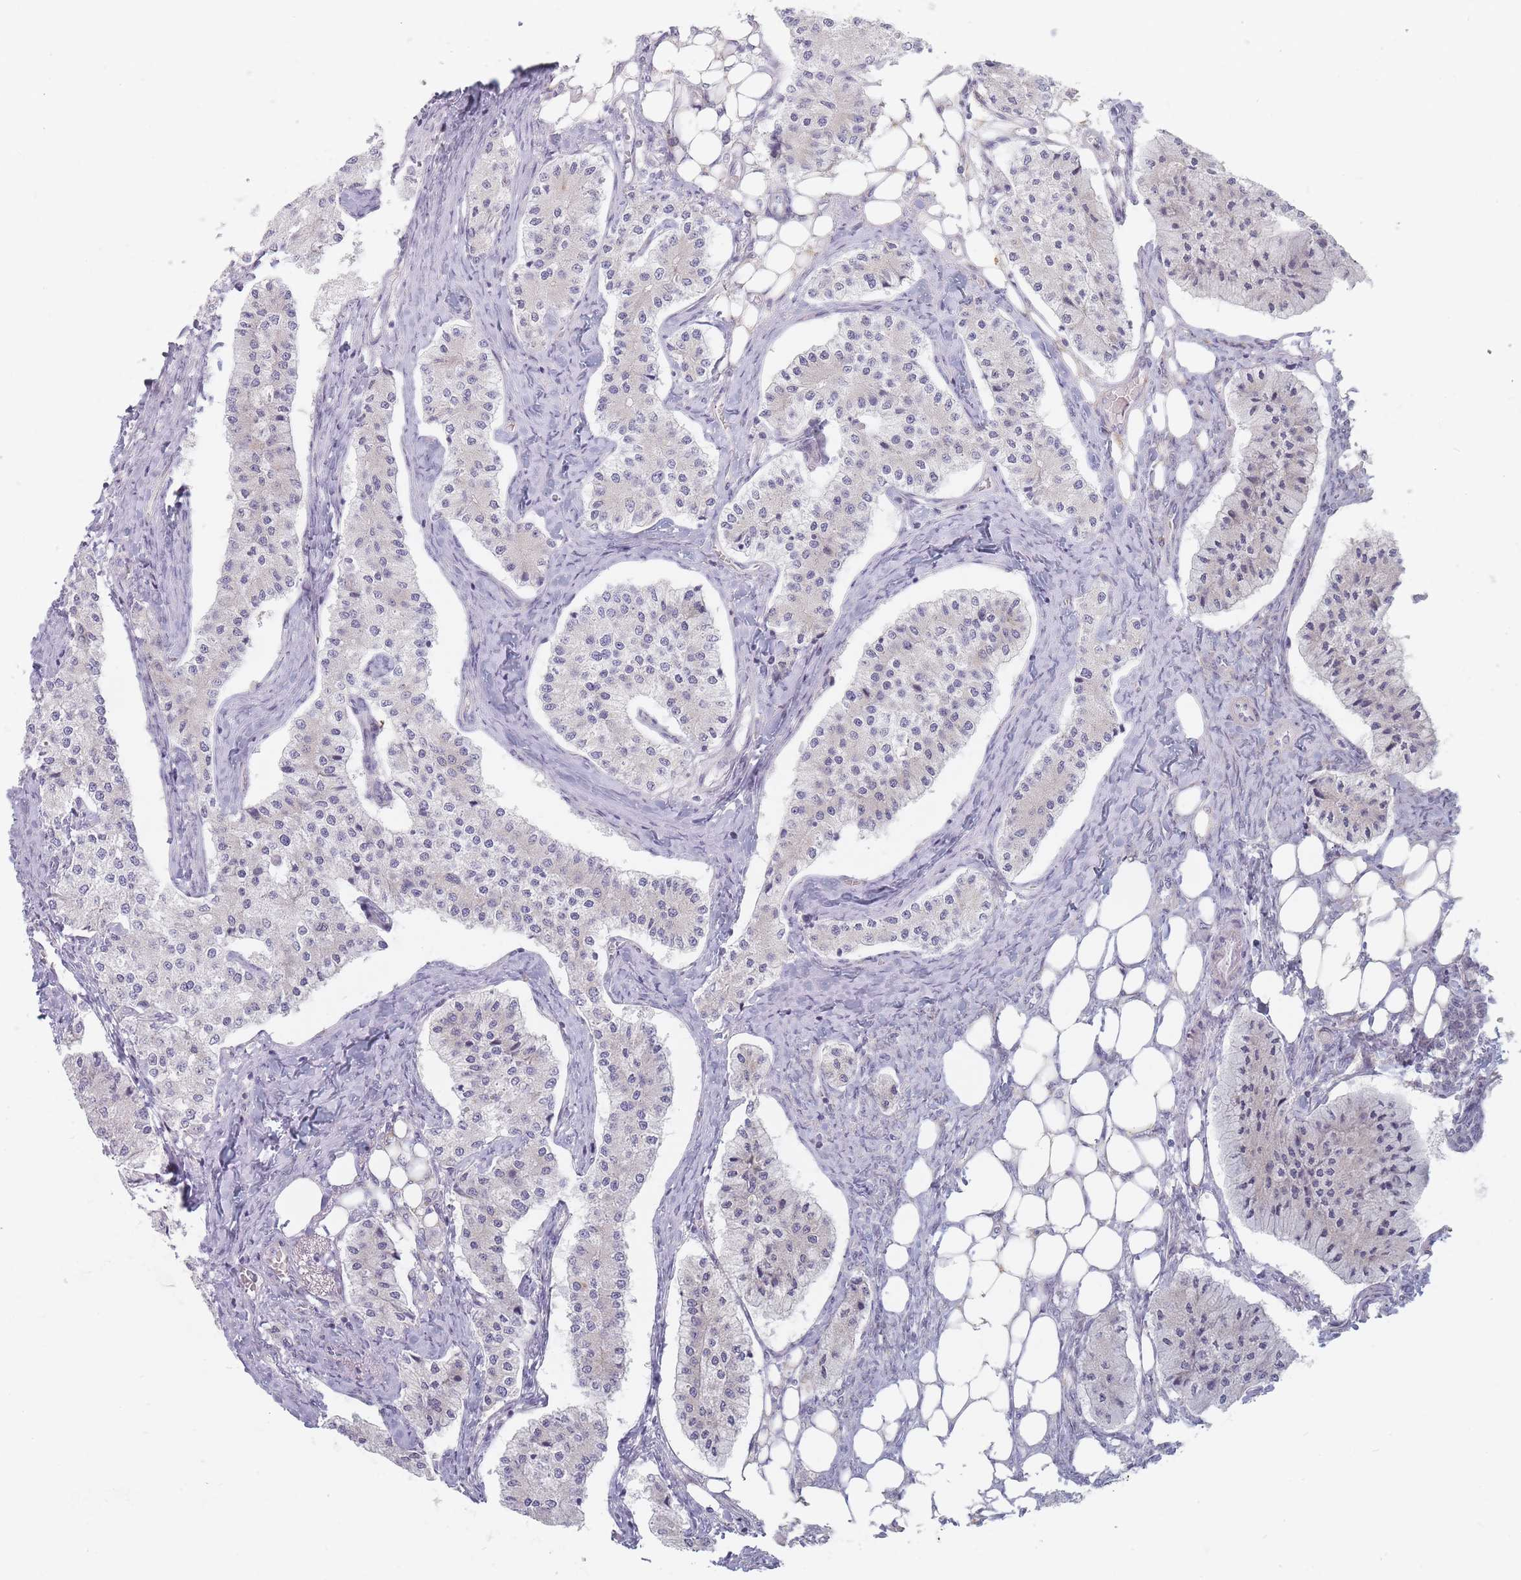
{"staining": {"intensity": "negative", "quantity": "none", "location": "none"}, "tissue": "carcinoid", "cell_type": "Tumor cells", "image_type": "cancer", "snomed": [{"axis": "morphology", "description": "Carcinoid, malignant, NOS"}, {"axis": "topography", "description": "Colon"}], "caption": "Immunohistochemical staining of human carcinoid shows no significant positivity in tumor cells. Brightfield microscopy of IHC stained with DAB (brown) and hematoxylin (blue), captured at high magnification.", "gene": "SPATS1", "patient": {"sex": "female", "age": 52}}